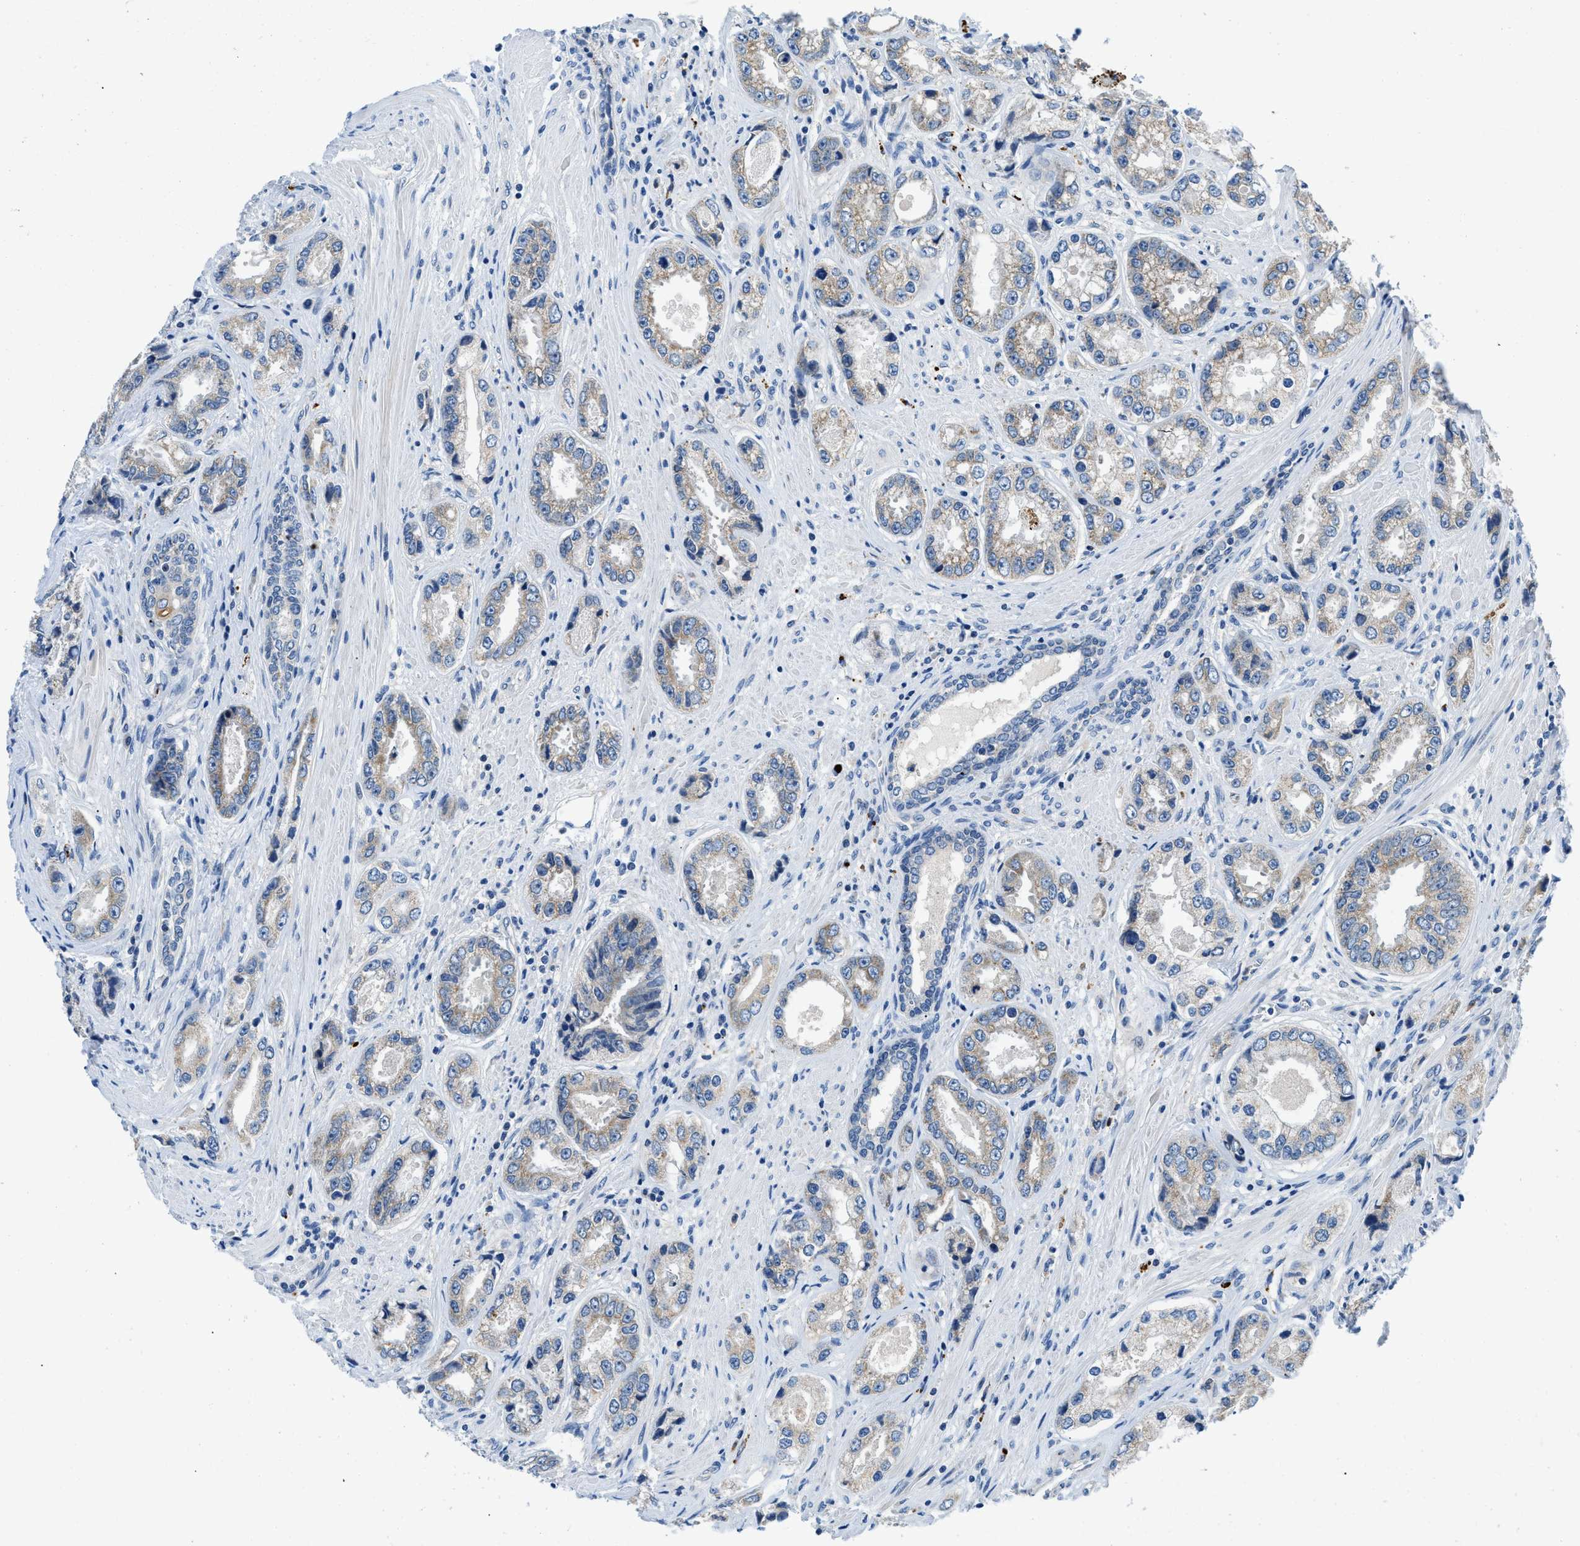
{"staining": {"intensity": "negative", "quantity": "none", "location": "none"}, "tissue": "prostate cancer", "cell_type": "Tumor cells", "image_type": "cancer", "snomed": [{"axis": "morphology", "description": "Adenocarcinoma, High grade"}, {"axis": "topography", "description": "Prostate"}], "caption": "IHC micrograph of neoplastic tissue: human adenocarcinoma (high-grade) (prostate) stained with DAB exhibits no significant protein expression in tumor cells. (Brightfield microscopy of DAB (3,3'-diaminobenzidine) immunohistochemistry (IHC) at high magnification).", "gene": "ADGRE3", "patient": {"sex": "male", "age": 61}}